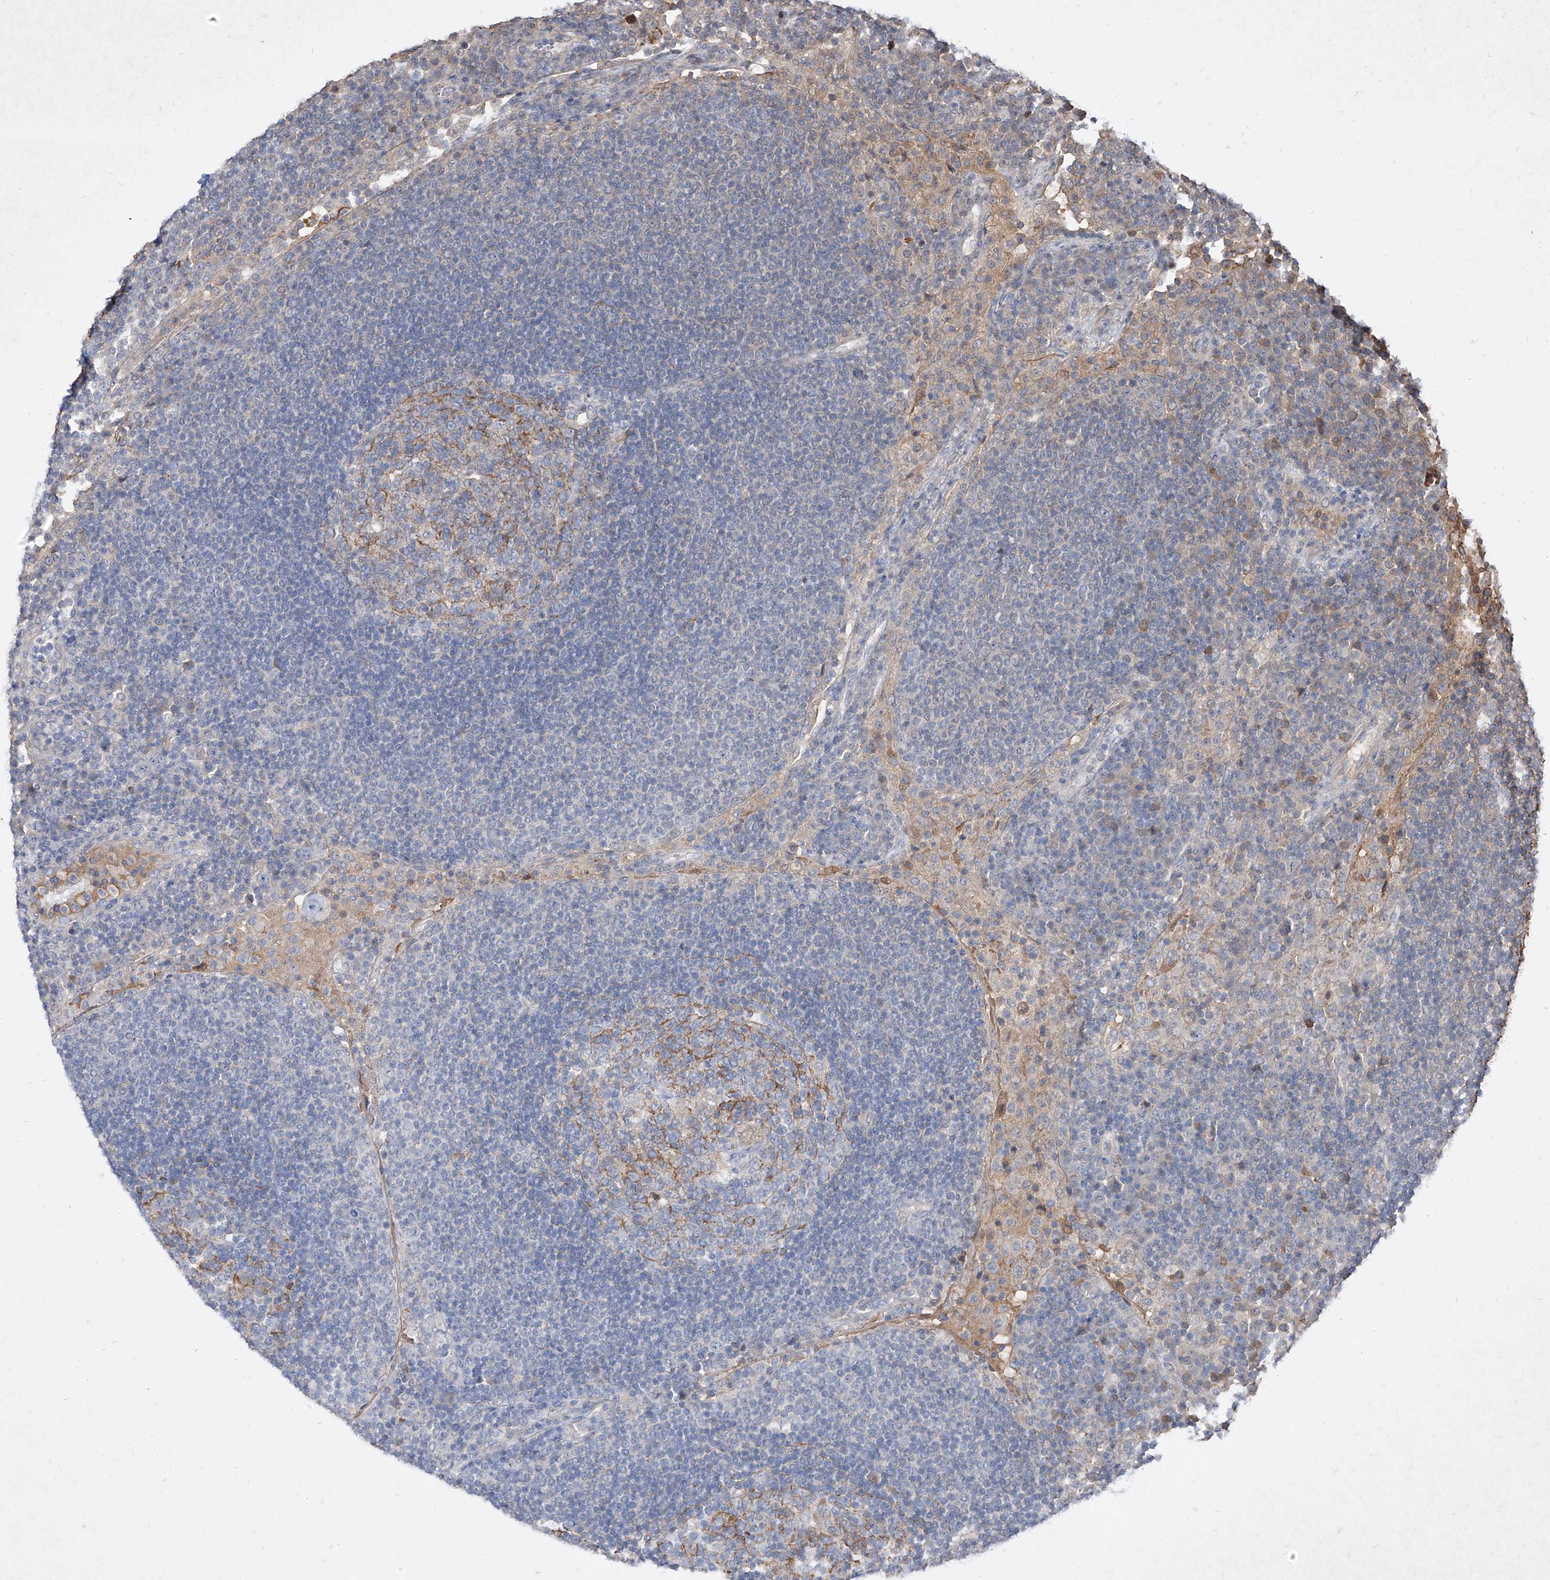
{"staining": {"intensity": "negative", "quantity": "none", "location": "none"}, "tissue": "lymph node", "cell_type": "Germinal center cells", "image_type": "normal", "snomed": [{"axis": "morphology", "description": "Normal tissue, NOS"}, {"axis": "topography", "description": "Lymph node"}], "caption": "Immunohistochemistry histopathology image of unremarkable human lymph node stained for a protein (brown), which displays no staining in germinal center cells. The staining is performed using DAB (3,3'-diaminobenzidine) brown chromogen with nuclei counter-stained in using hematoxylin.", "gene": "C4A", "patient": {"sex": "female", "age": 53}}